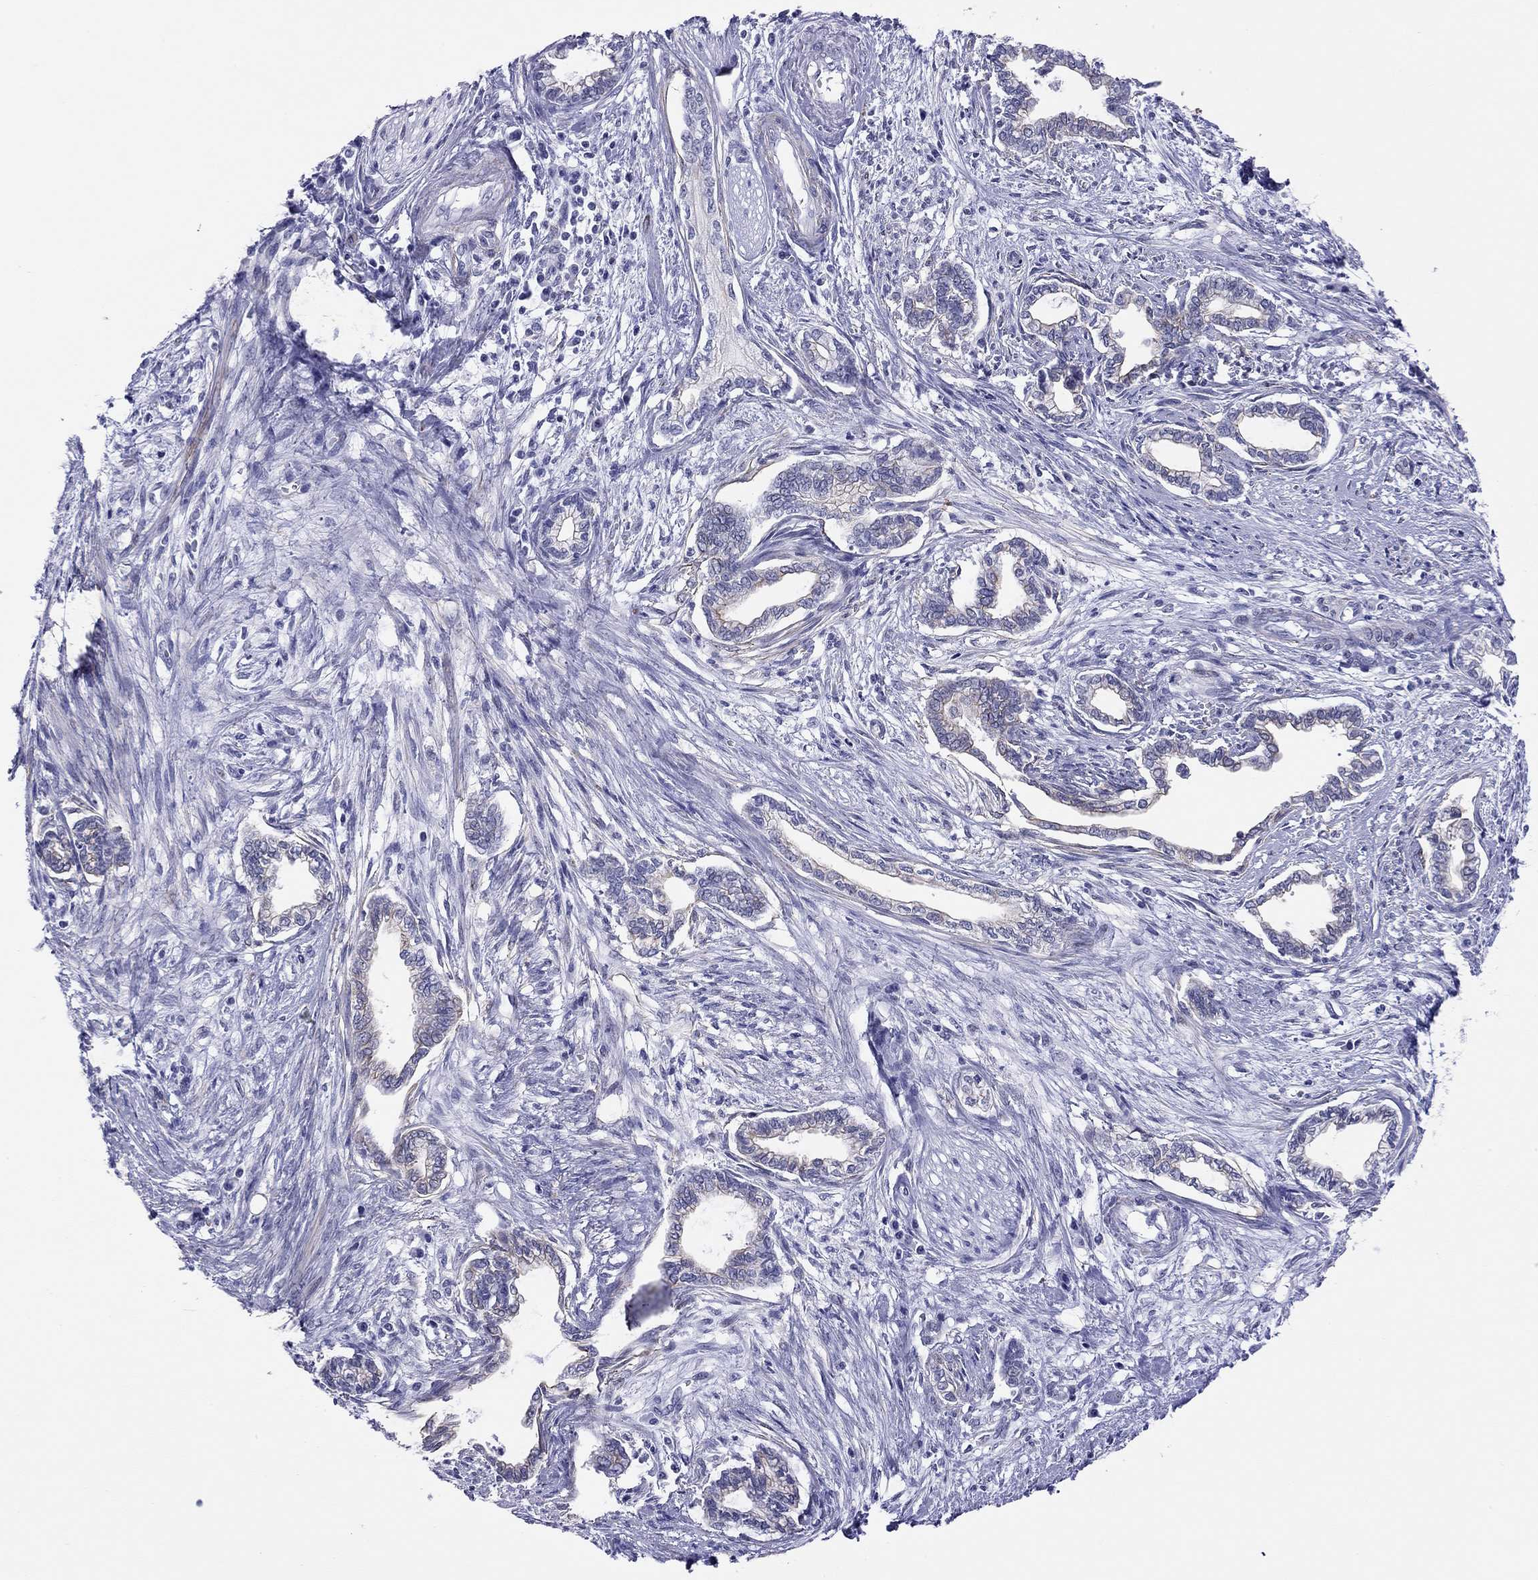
{"staining": {"intensity": "negative", "quantity": "none", "location": "none"}, "tissue": "cervical cancer", "cell_type": "Tumor cells", "image_type": "cancer", "snomed": [{"axis": "morphology", "description": "Adenocarcinoma, NOS"}, {"axis": "topography", "description": "Cervix"}], "caption": "This is an immunohistochemistry (IHC) histopathology image of cervical adenocarcinoma. There is no positivity in tumor cells.", "gene": "MYMX", "patient": {"sex": "female", "age": 62}}